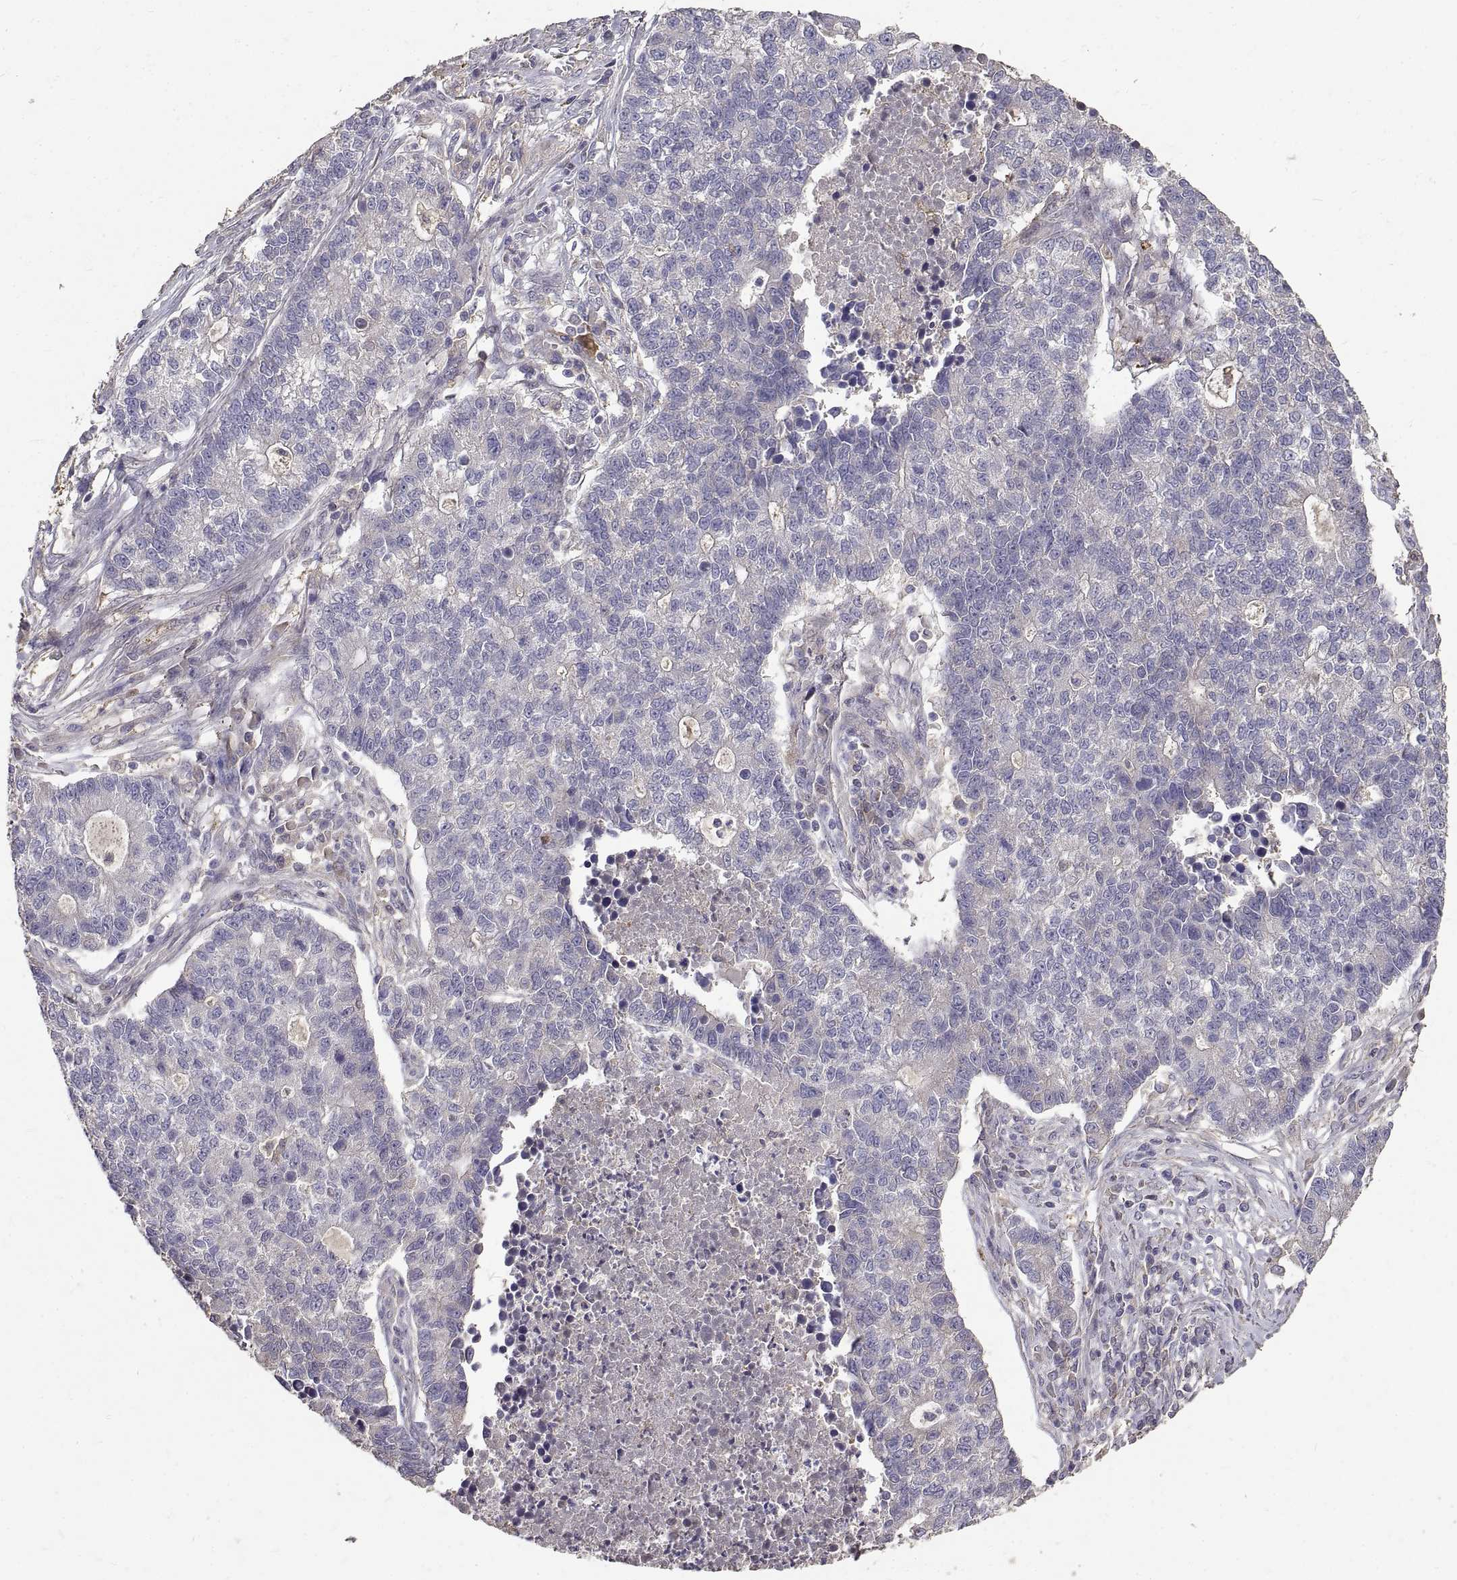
{"staining": {"intensity": "negative", "quantity": "none", "location": "none"}, "tissue": "lung cancer", "cell_type": "Tumor cells", "image_type": "cancer", "snomed": [{"axis": "morphology", "description": "Adenocarcinoma, NOS"}, {"axis": "topography", "description": "Lung"}], "caption": "Immunohistochemistry photomicrograph of neoplastic tissue: adenocarcinoma (lung) stained with DAB reveals no significant protein expression in tumor cells.", "gene": "PEA15", "patient": {"sex": "male", "age": 57}}